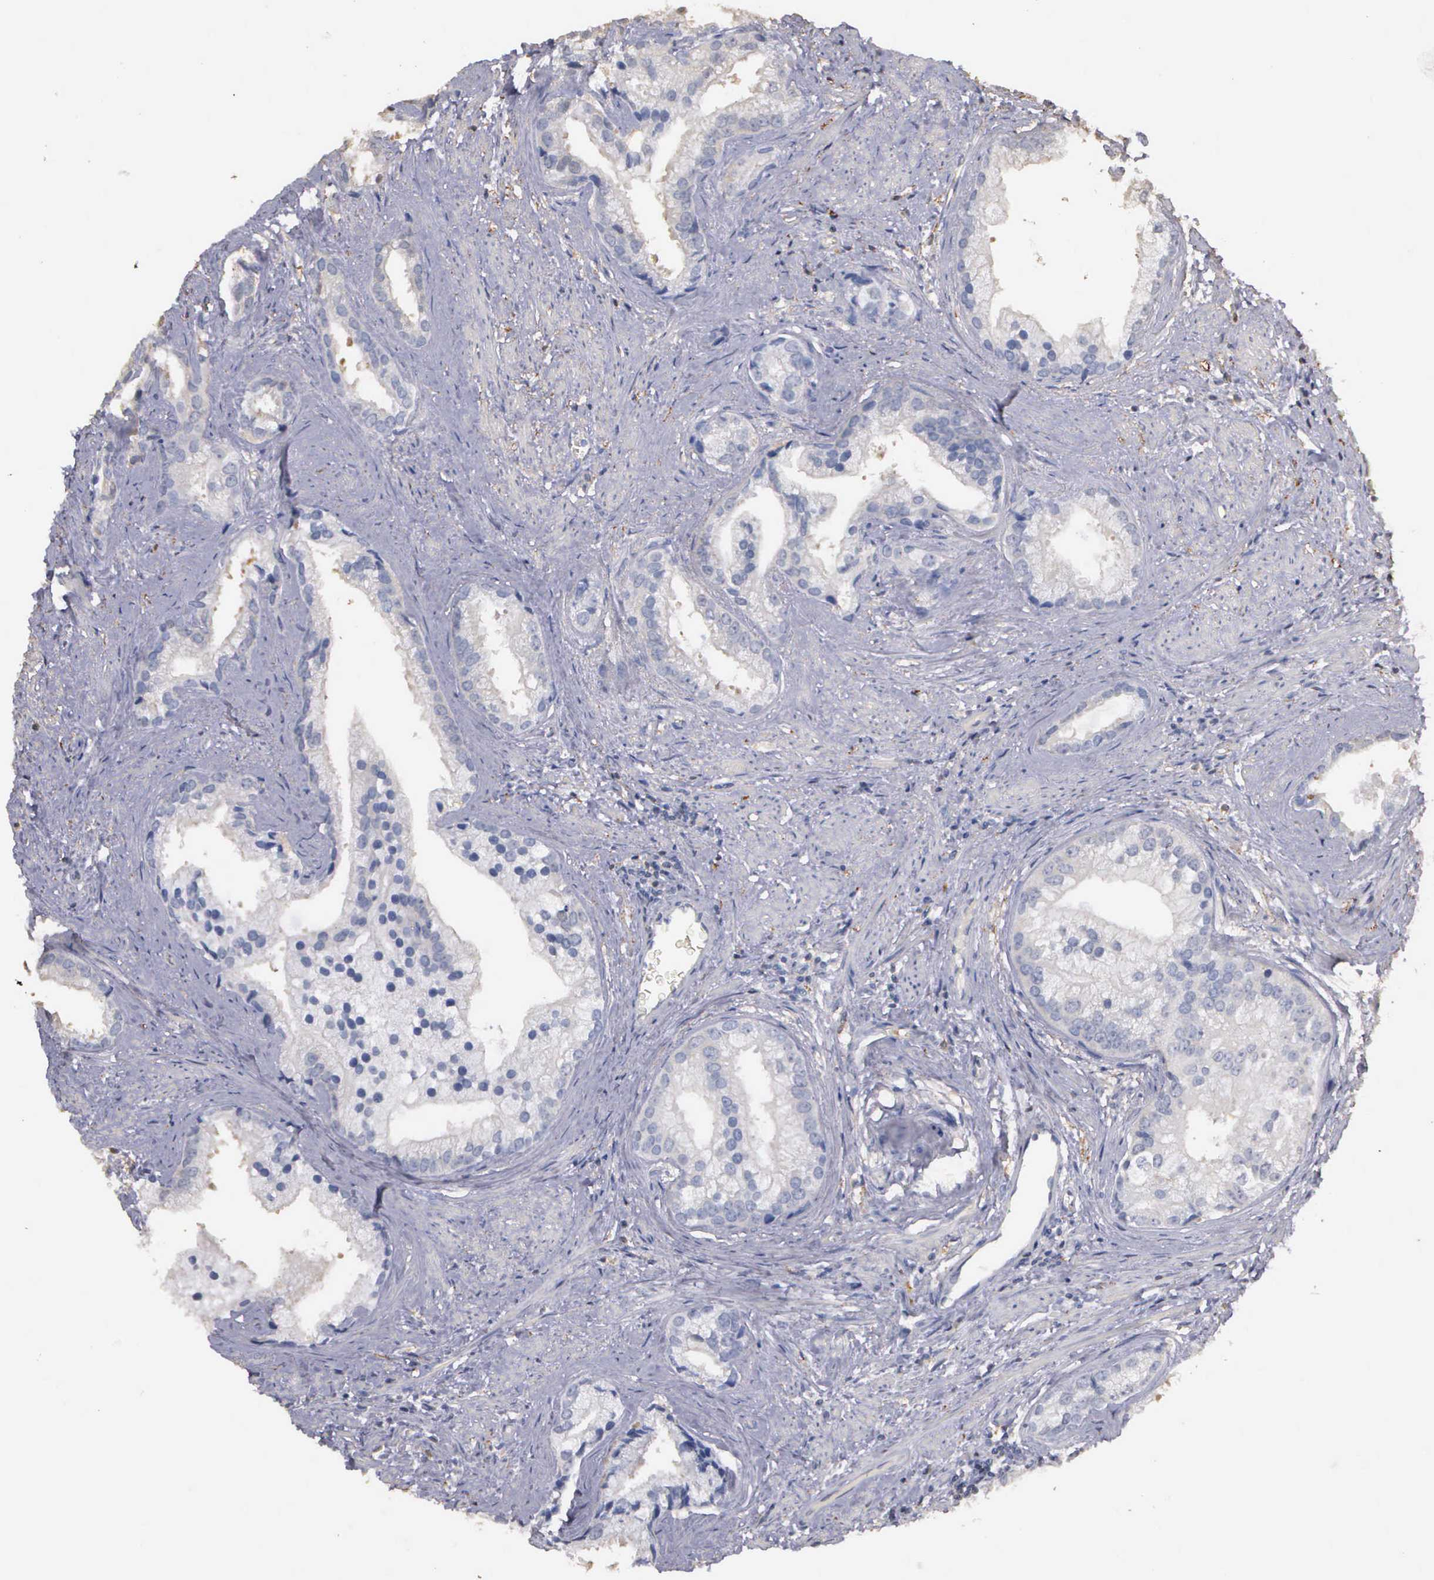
{"staining": {"intensity": "negative", "quantity": "none", "location": "none"}, "tissue": "prostate cancer", "cell_type": "Tumor cells", "image_type": "cancer", "snomed": [{"axis": "morphology", "description": "Adenocarcinoma, Medium grade"}, {"axis": "topography", "description": "Prostate"}], "caption": "Tumor cells show no significant positivity in medium-grade adenocarcinoma (prostate).", "gene": "ENO3", "patient": {"sex": "male", "age": 65}}